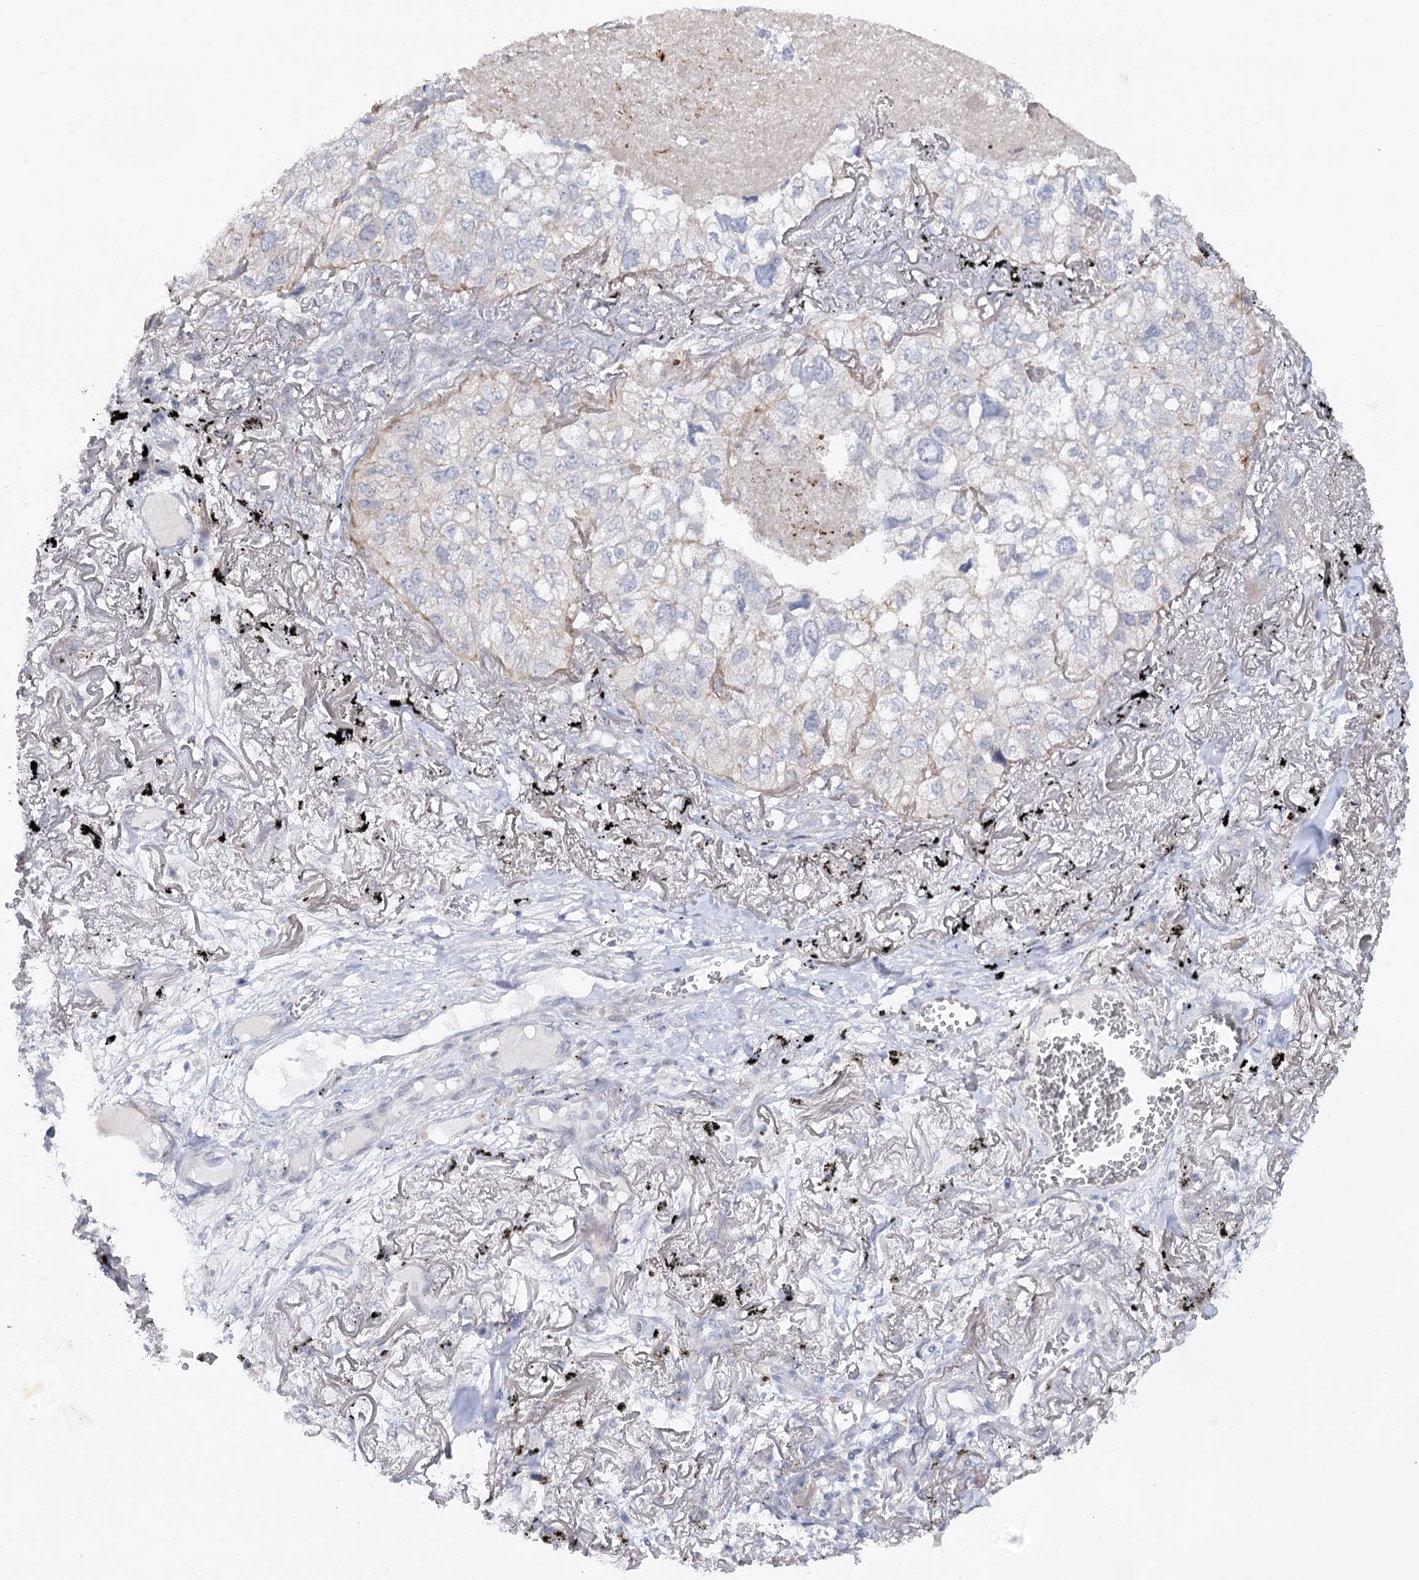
{"staining": {"intensity": "negative", "quantity": "none", "location": "none"}, "tissue": "lung cancer", "cell_type": "Tumor cells", "image_type": "cancer", "snomed": [{"axis": "morphology", "description": "Adenocarcinoma, NOS"}, {"axis": "topography", "description": "Lung"}], "caption": "Immunohistochemistry (IHC) image of human lung cancer (adenocarcinoma) stained for a protein (brown), which displays no positivity in tumor cells.", "gene": "SCN11A", "patient": {"sex": "male", "age": 65}}